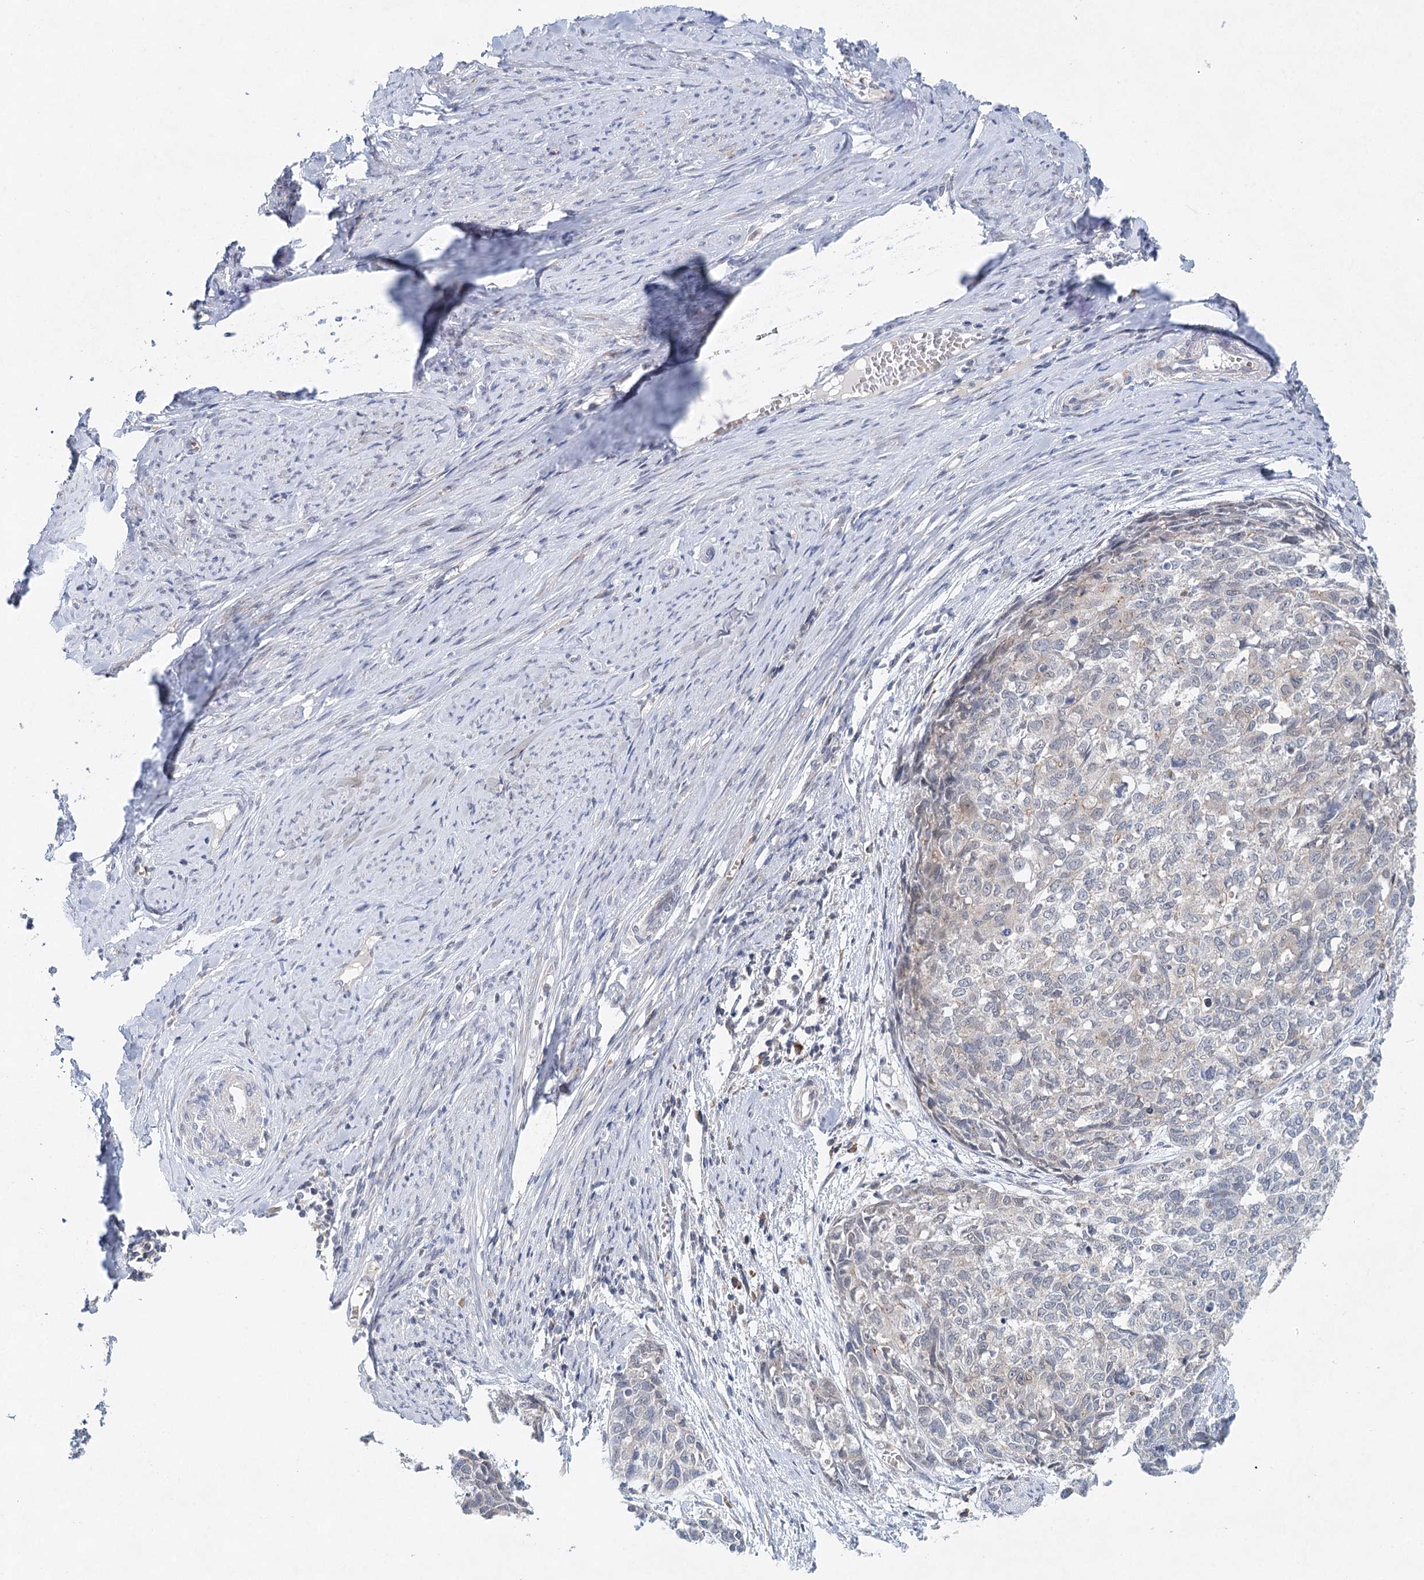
{"staining": {"intensity": "negative", "quantity": "none", "location": "none"}, "tissue": "cervical cancer", "cell_type": "Tumor cells", "image_type": "cancer", "snomed": [{"axis": "morphology", "description": "Squamous cell carcinoma, NOS"}, {"axis": "topography", "description": "Cervix"}], "caption": "Cervical cancer was stained to show a protein in brown. There is no significant positivity in tumor cells.", "gene": "BLTP1", "patient": {"sex": "female", "age": 63}}